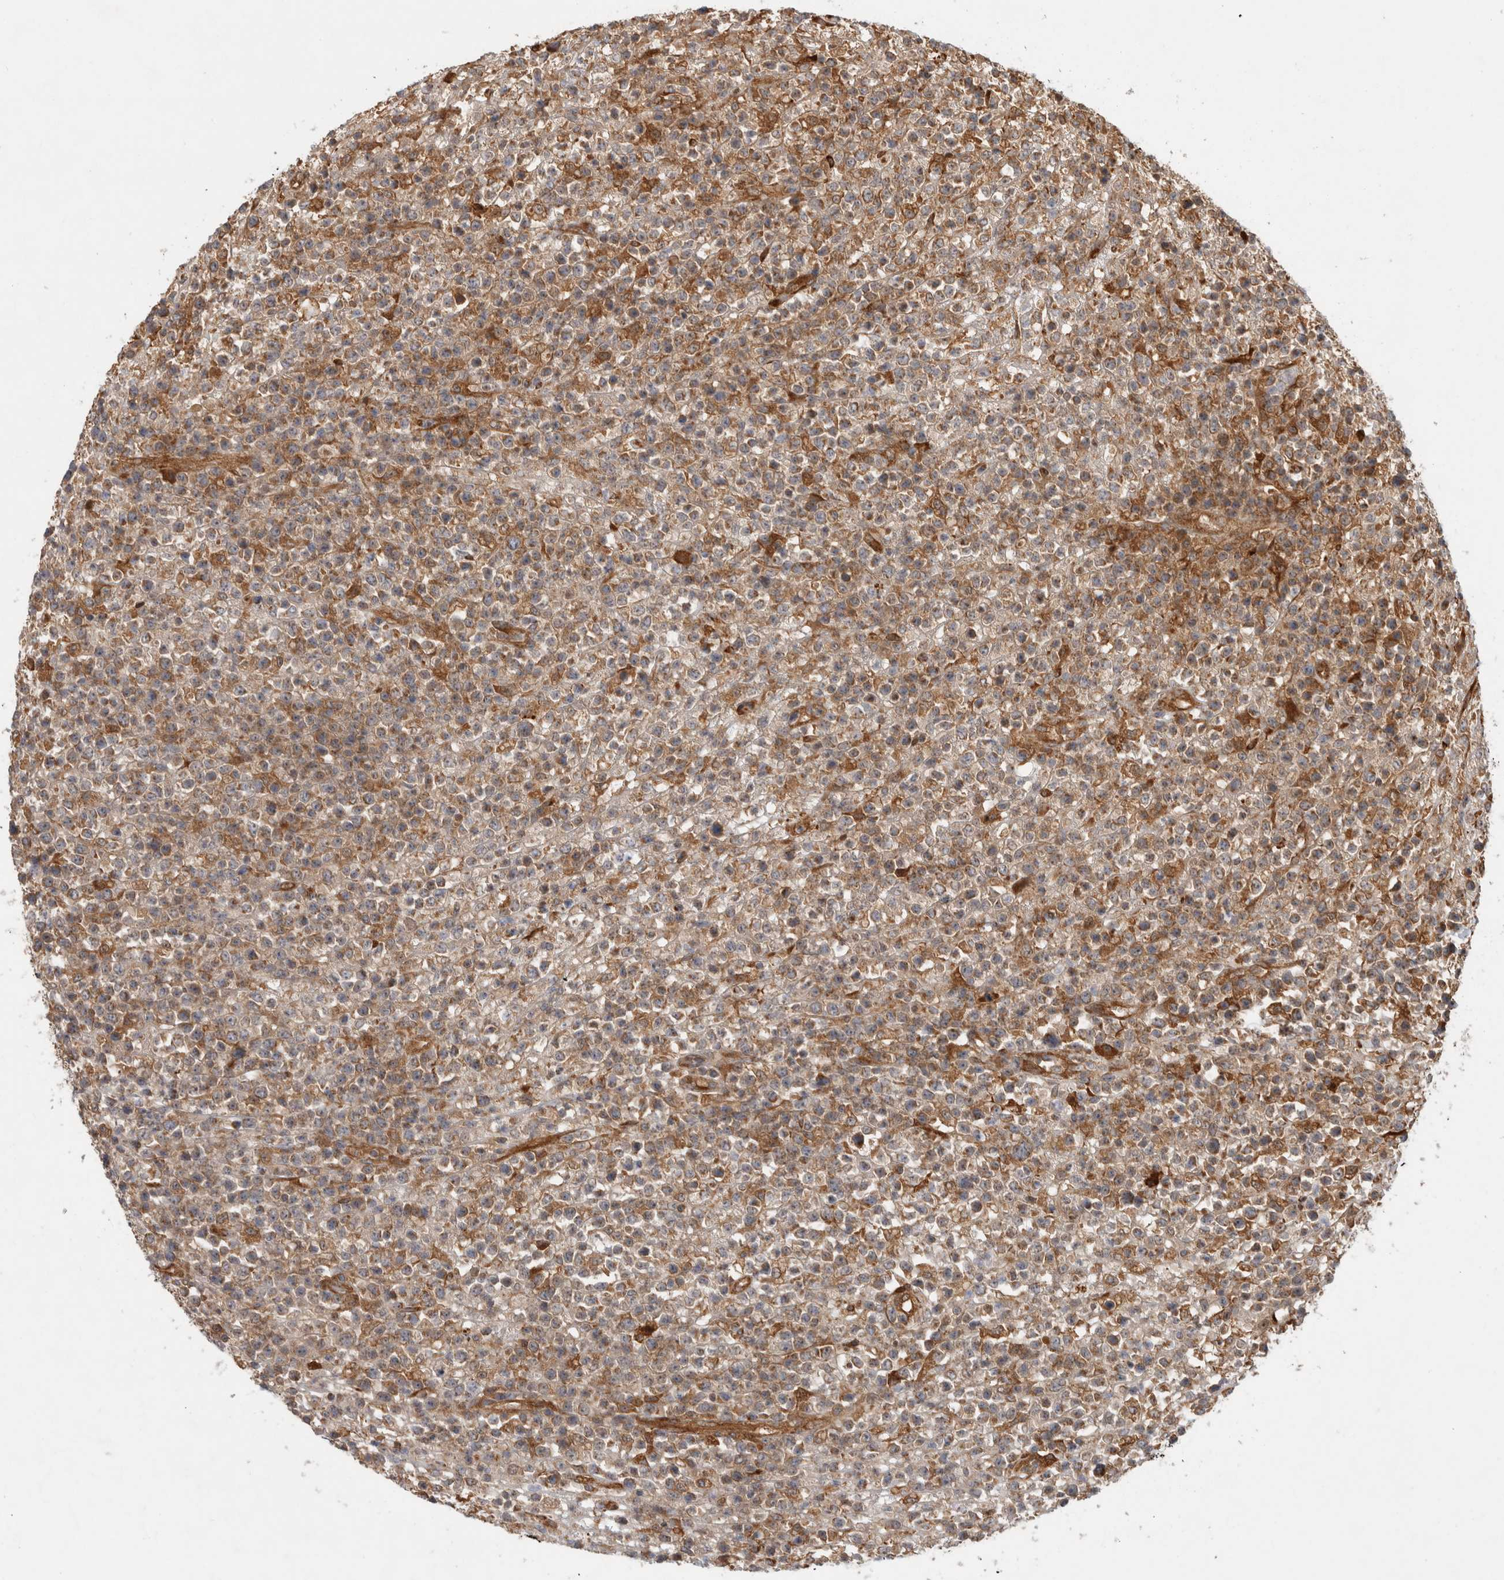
{"staining": {"intensity": "moderate", "quantity": "25%-75%", "location": "cytoplasmic/membranous"}, "tissue": "lymphoma", "cell_type": "Tumor cells", "image_type": "cancer", "snomed": [{"axis": "morphology", "description": "Malignant lymphoma, non-Hodgkin's type, High grade"}, {"axis": "topography", "description": "Colon"}], "caption": "Lymphoma was stained to show a protein in brown. There is medium levels of moderate cytoplasmic/membranous expression in about 25%-75% of tumor cells.", "gene": "TUBD1", "patient": {"sex": "female", "age": 53}}